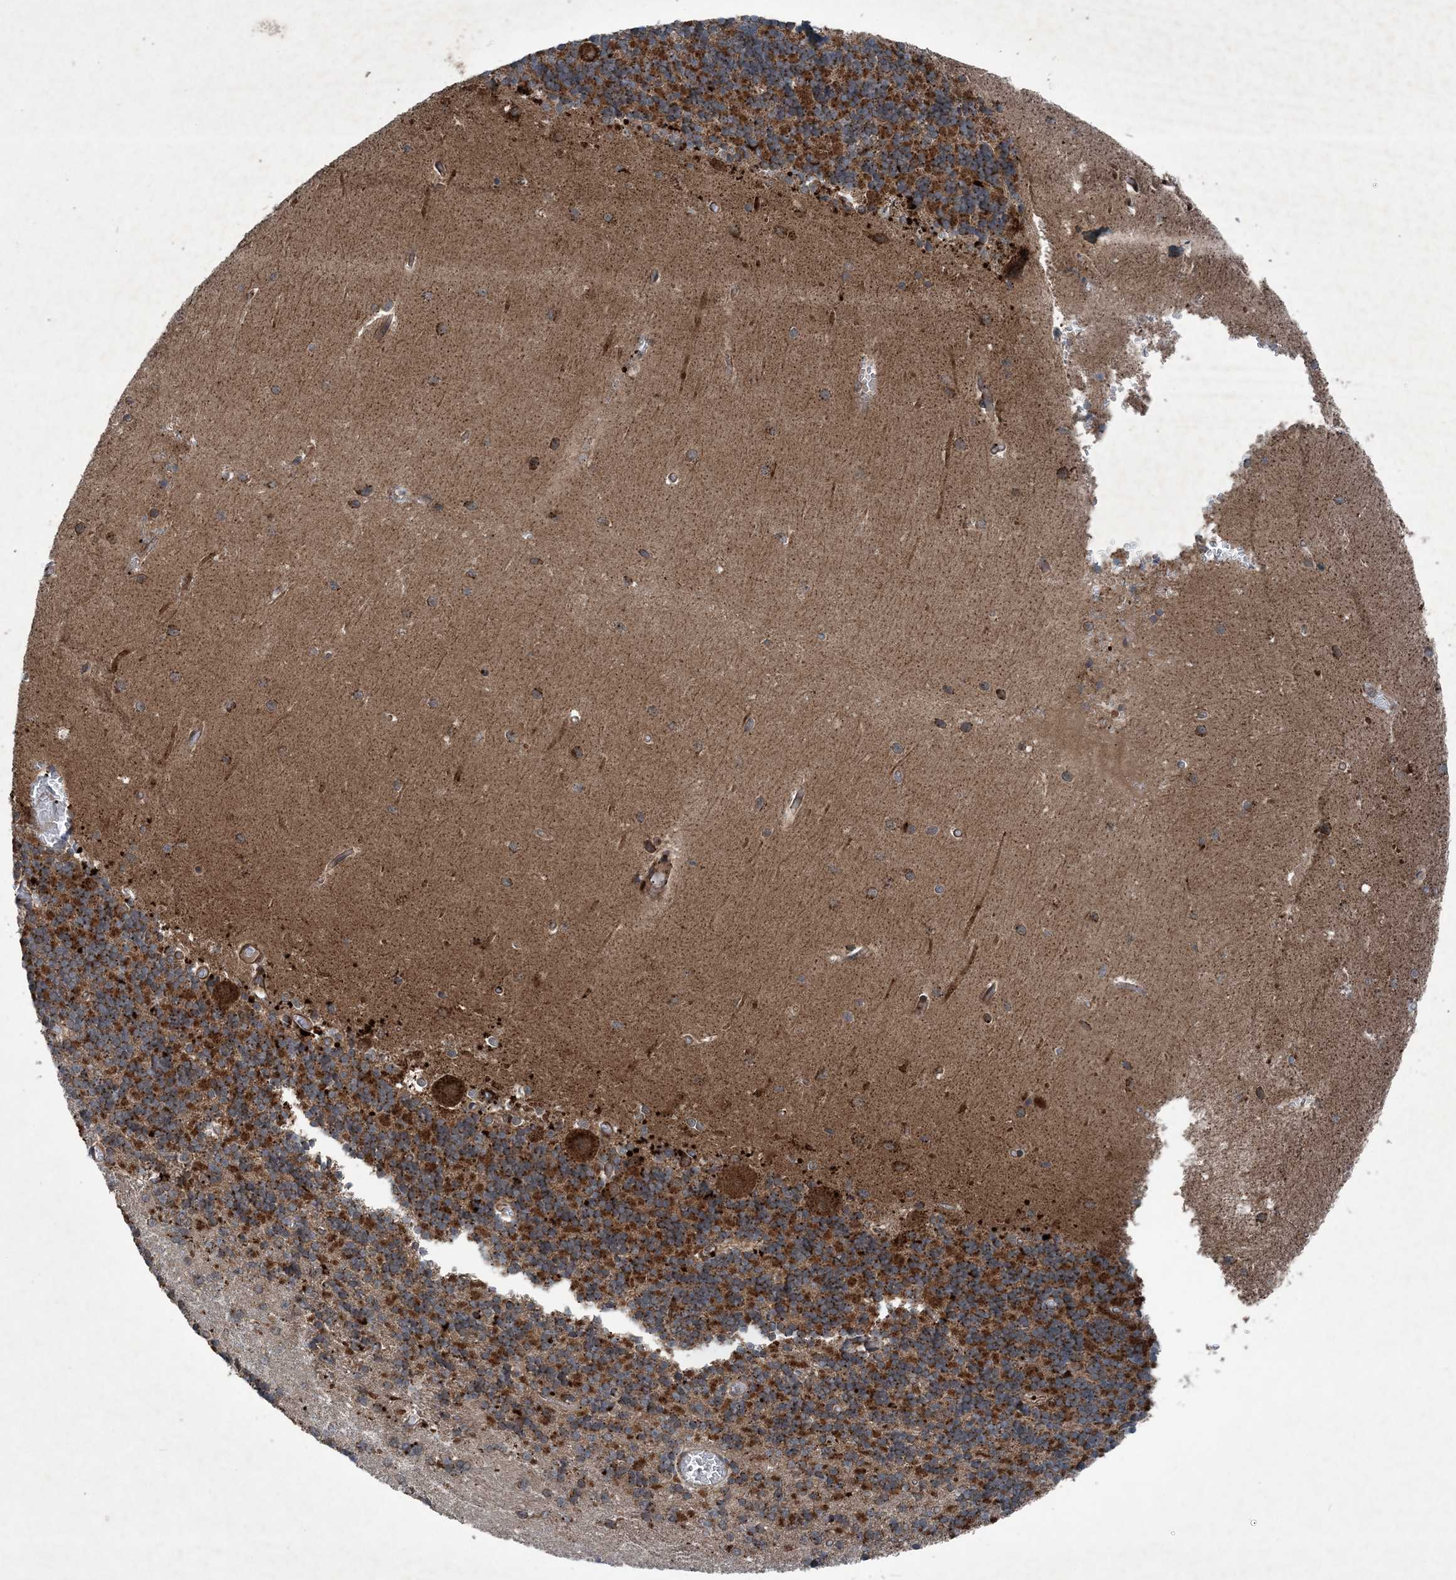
{"staining": {"intensity": "moderate", "quantity": "25%-75%", "location": "cytoplasmic/membranous"}, "tissue": "cerebellum", "cell_type": "Cells in granular layer", "image_type": "normal", "snomed": [{"axis": "morphology", "description": "Normal tissue, NOS"}, {"axis": "topography", "description": "Cerebellum"}], "caption": "A histopathology image of cerebellum stained for a protein demonstrates moderate cytoplasmic/membranous brown staining in cells in granular layer.", "gene": "NDUFA2", "patient": {"sex": "male", "age": 37}}